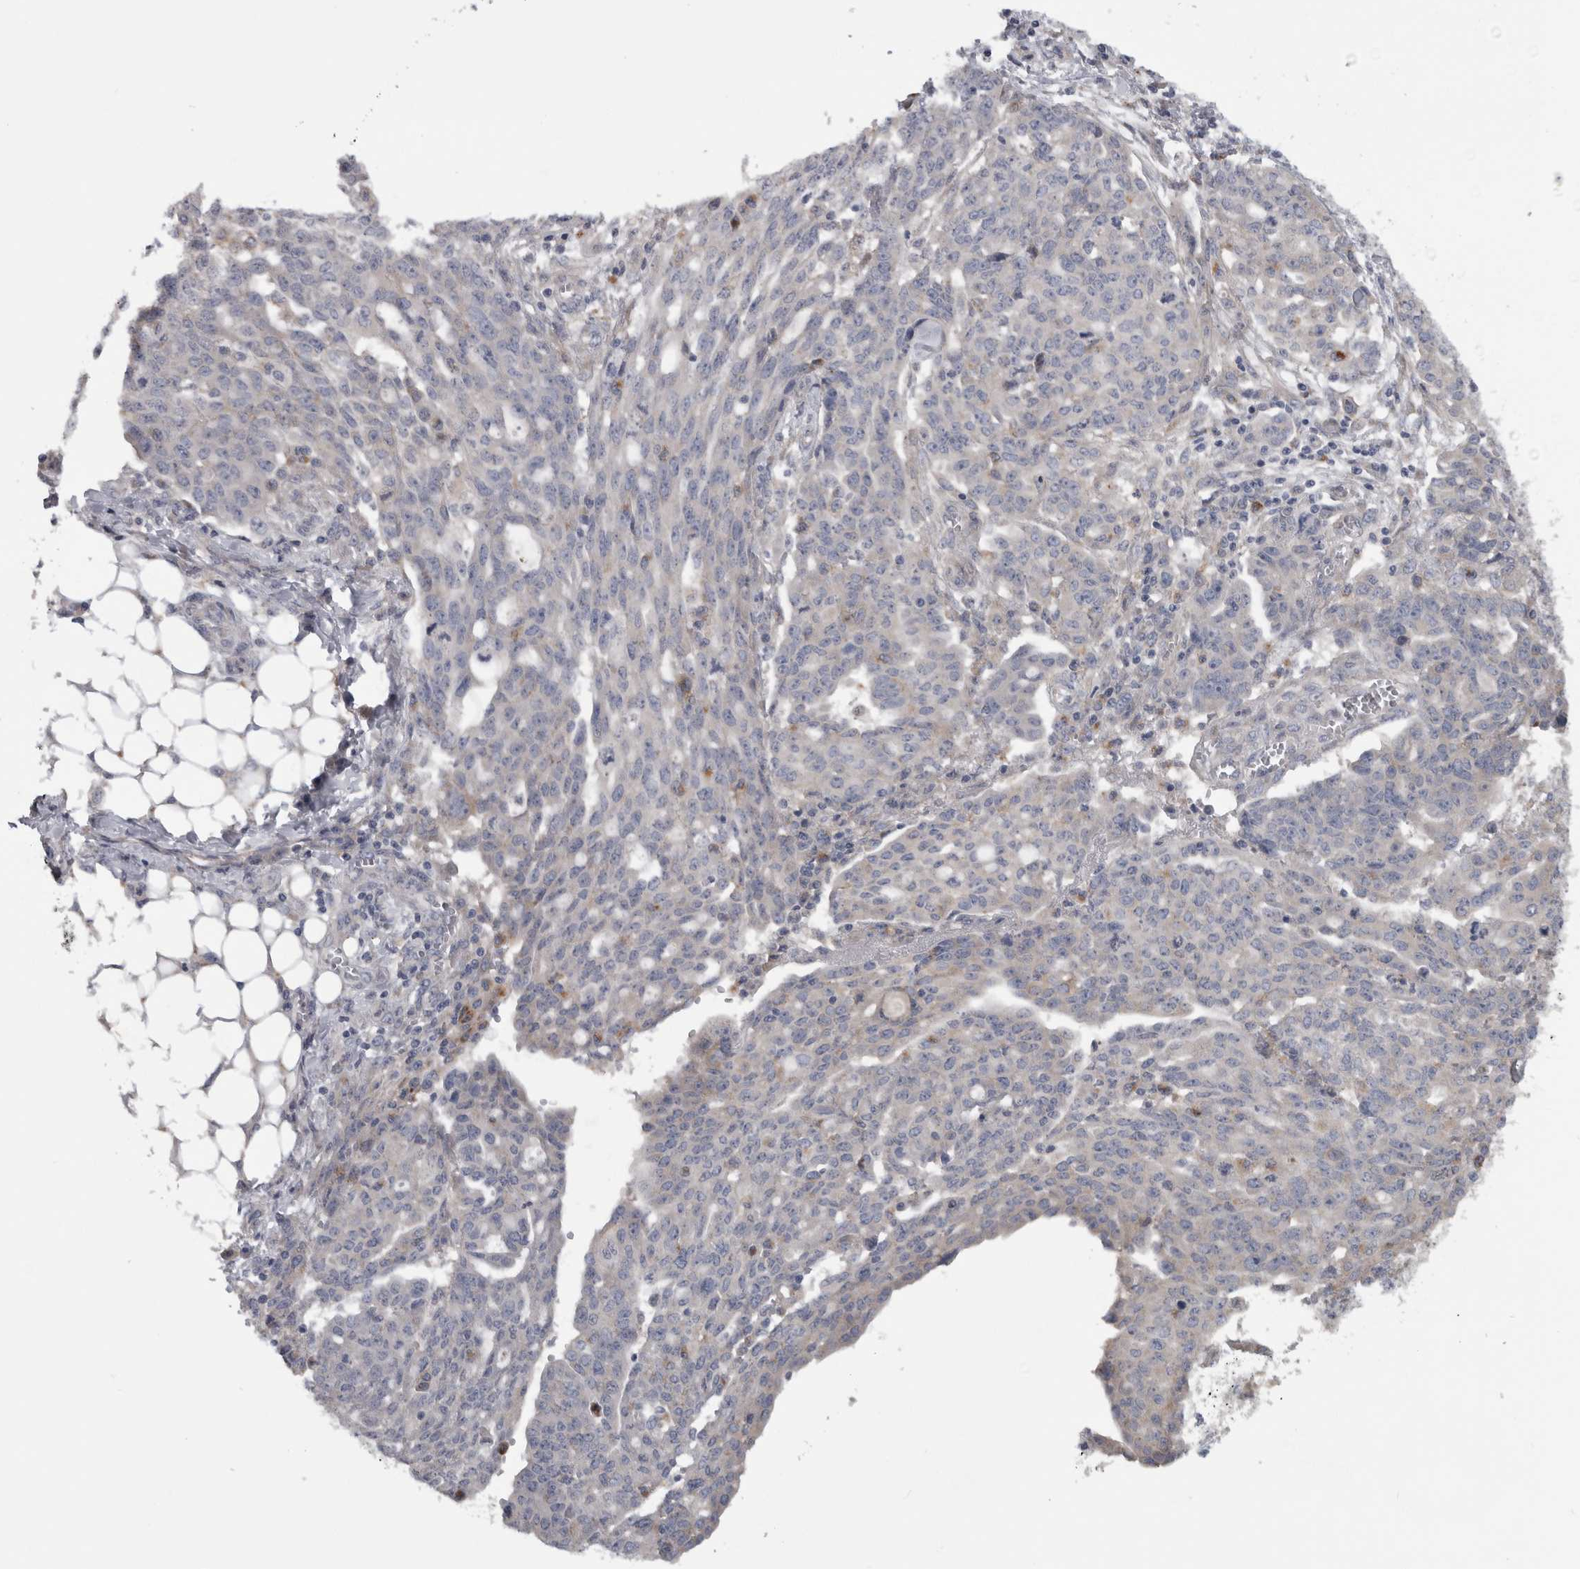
{"staining": {"intensity": "negative", "quantity": "none", "location": "none"}, "tissue": "ovarian cancer", "cell_type": "Tumor cells", "image_type": "cancer", "snomed": [{"axis": "morphology", "description": "Cystadenocarcinoma, serous, NOS"}, {"axis": "topography", "description": "Soft tissue"}, {"axis": "topography", "description": "Ovary"}], "caption": "Tumor cells show no significant staining in ovarian cancer (serous cystadenocarcinoma).", "gene": "ATXN2", "patient": {"sex": "female", "age": 57}}